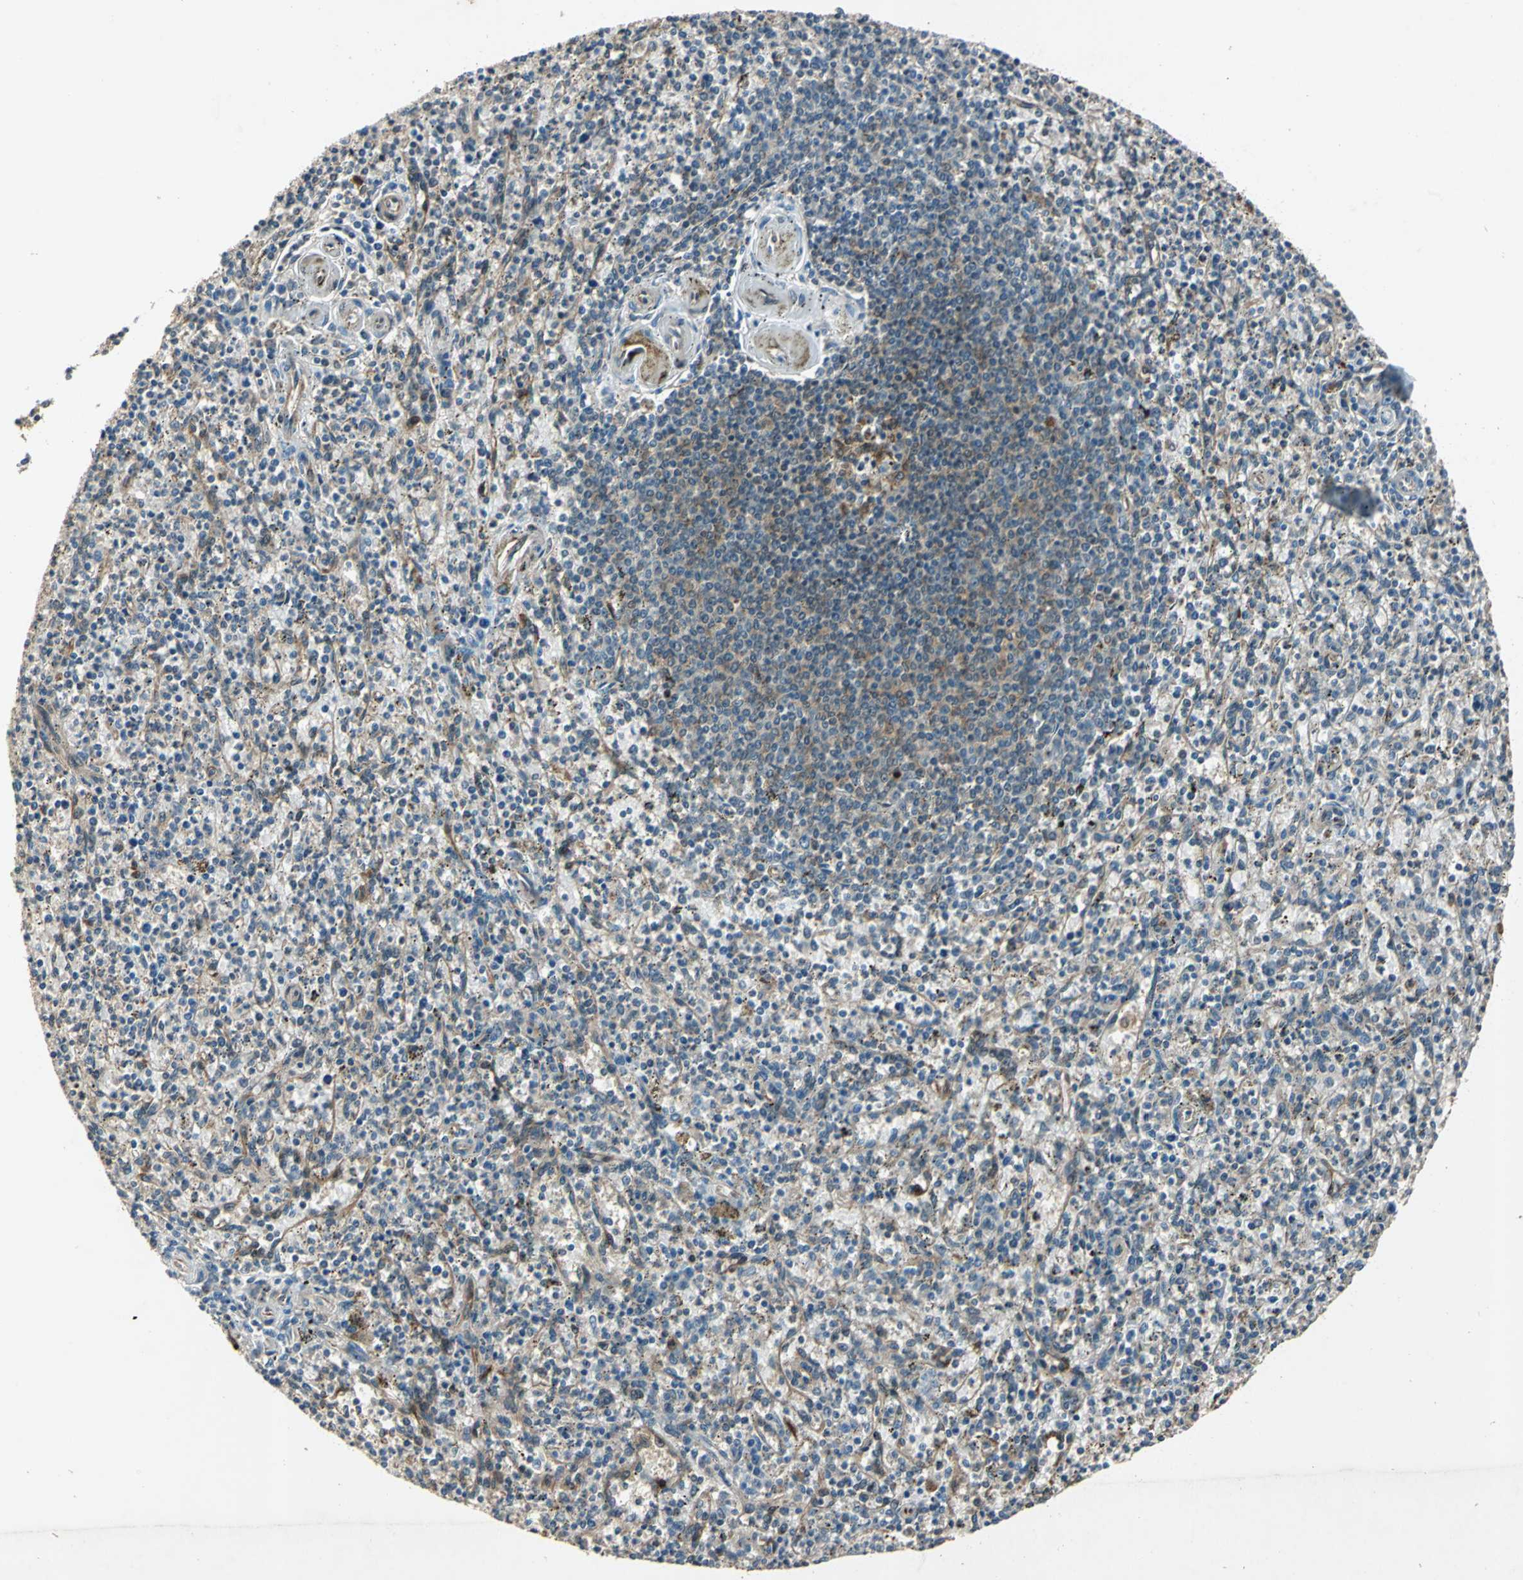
{"staining": {"intensity": "moderate", "quantity": ">75%", "location": "cytoplasmic/membranous"}, "tissue": "spleen", "cell_type": "Cells in red pulp", "image_type": "normal", "snomed": [{"axis": "morphology", "description": "Normal tissue, NOS"}, {"axis": "topography", "description": "Spleen"}], "caption": "Immunohistochemistry (IHC) micrograph of benign spleen stained for a protein (brown), which displays medium levels of moderate cytoplasmic/membranous positivity in approximately >75% of cells in red pulp.", "gene": "RRM2B", "patient": {"sex": "male", "age": 72}}